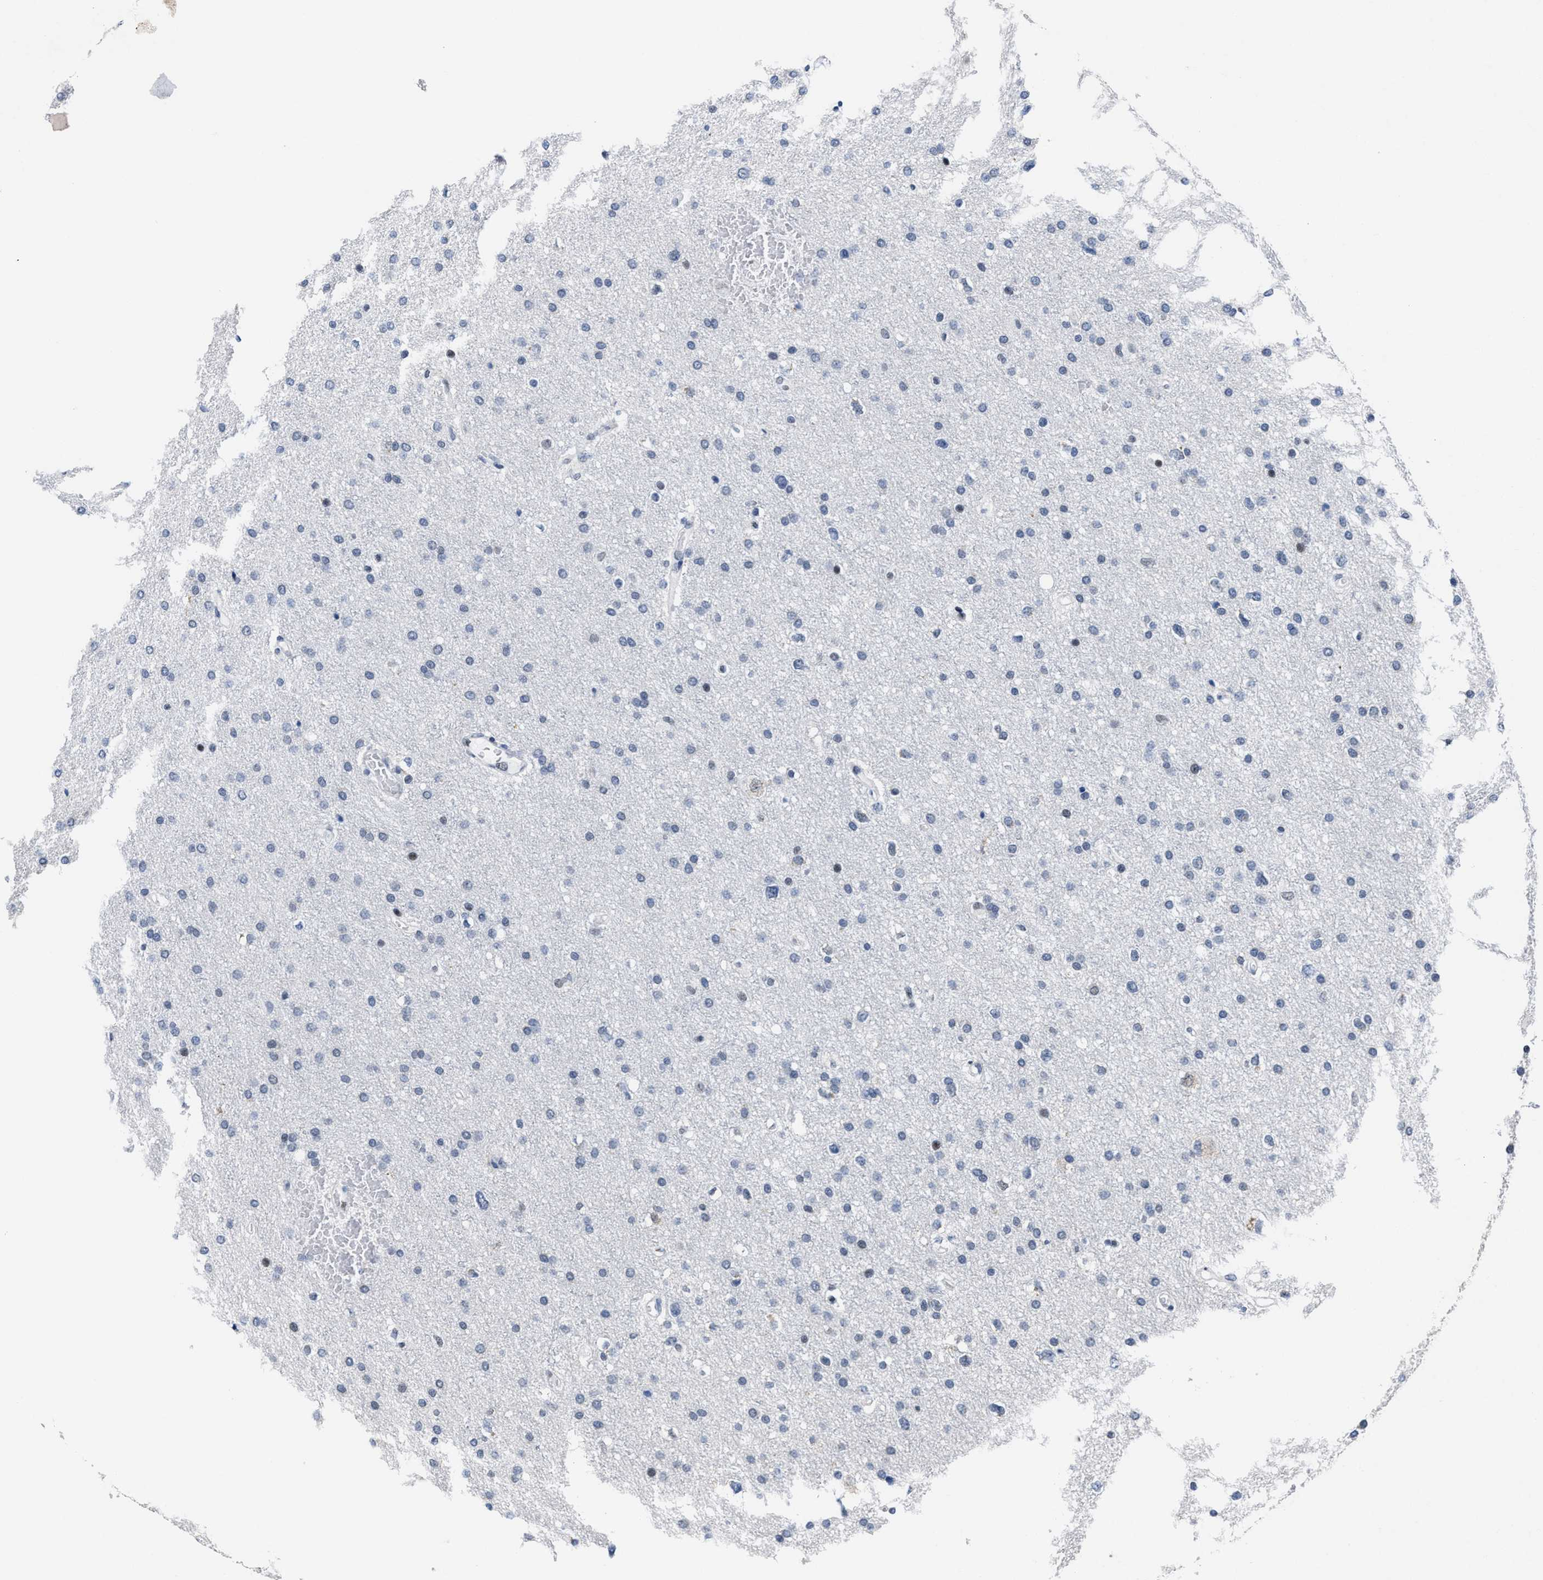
{"staining": {"intensity": "weak", "quantity": "<25%", "location": "nuclear"}, "tissue": "glioma", "cell_type": "Tumor cells", "image_type": "cancer", "snomed": [{"axis": "morphology", "description": "Glioma, malignant, Low grade"}, {"axis": "topography", "description": "Brain"}], "caption": "The IHC micrograph has no significant positivity in tumor cells of glioma tissue.", "gene": "ID3", "patient": {"sex": "female", "age": 37}}